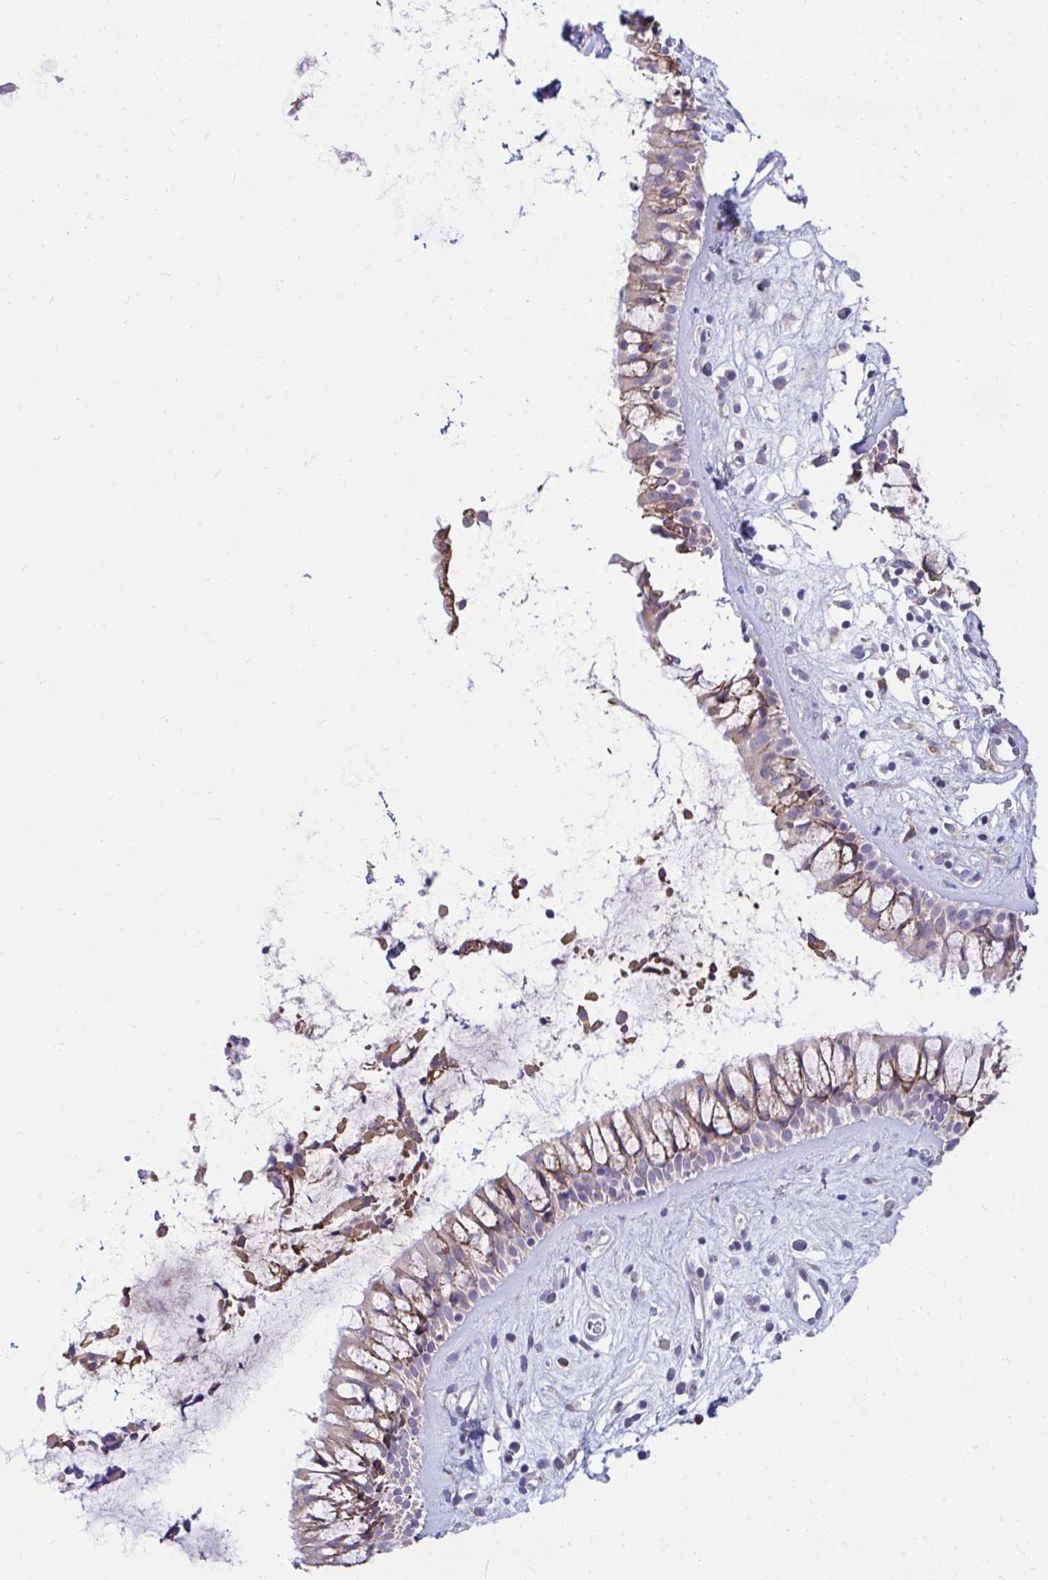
{"staining": {"intensity": "weak", "quantity": "25%-75%", "location": "cytoplasmic/membranous"}, "tissue": "nasopharynx", "cell_type": "Respiratory epithelial cells", "image_type": "normal", "snomed": [{"axis": "morphology", "description": "Normal tissue, NOS"}, {"axis": "topography", "description": "Nasopharynx"}], "caption": "Immunohistochemistry (DAB) staining of unremarkable nasopharynx exhibits weak cytoplasmic/membranous protein positivity in approximately 25%-75% of respiratory epithelial cells.", "gene": "PIGK", "patient": {"sex": "male", "age": 32}}